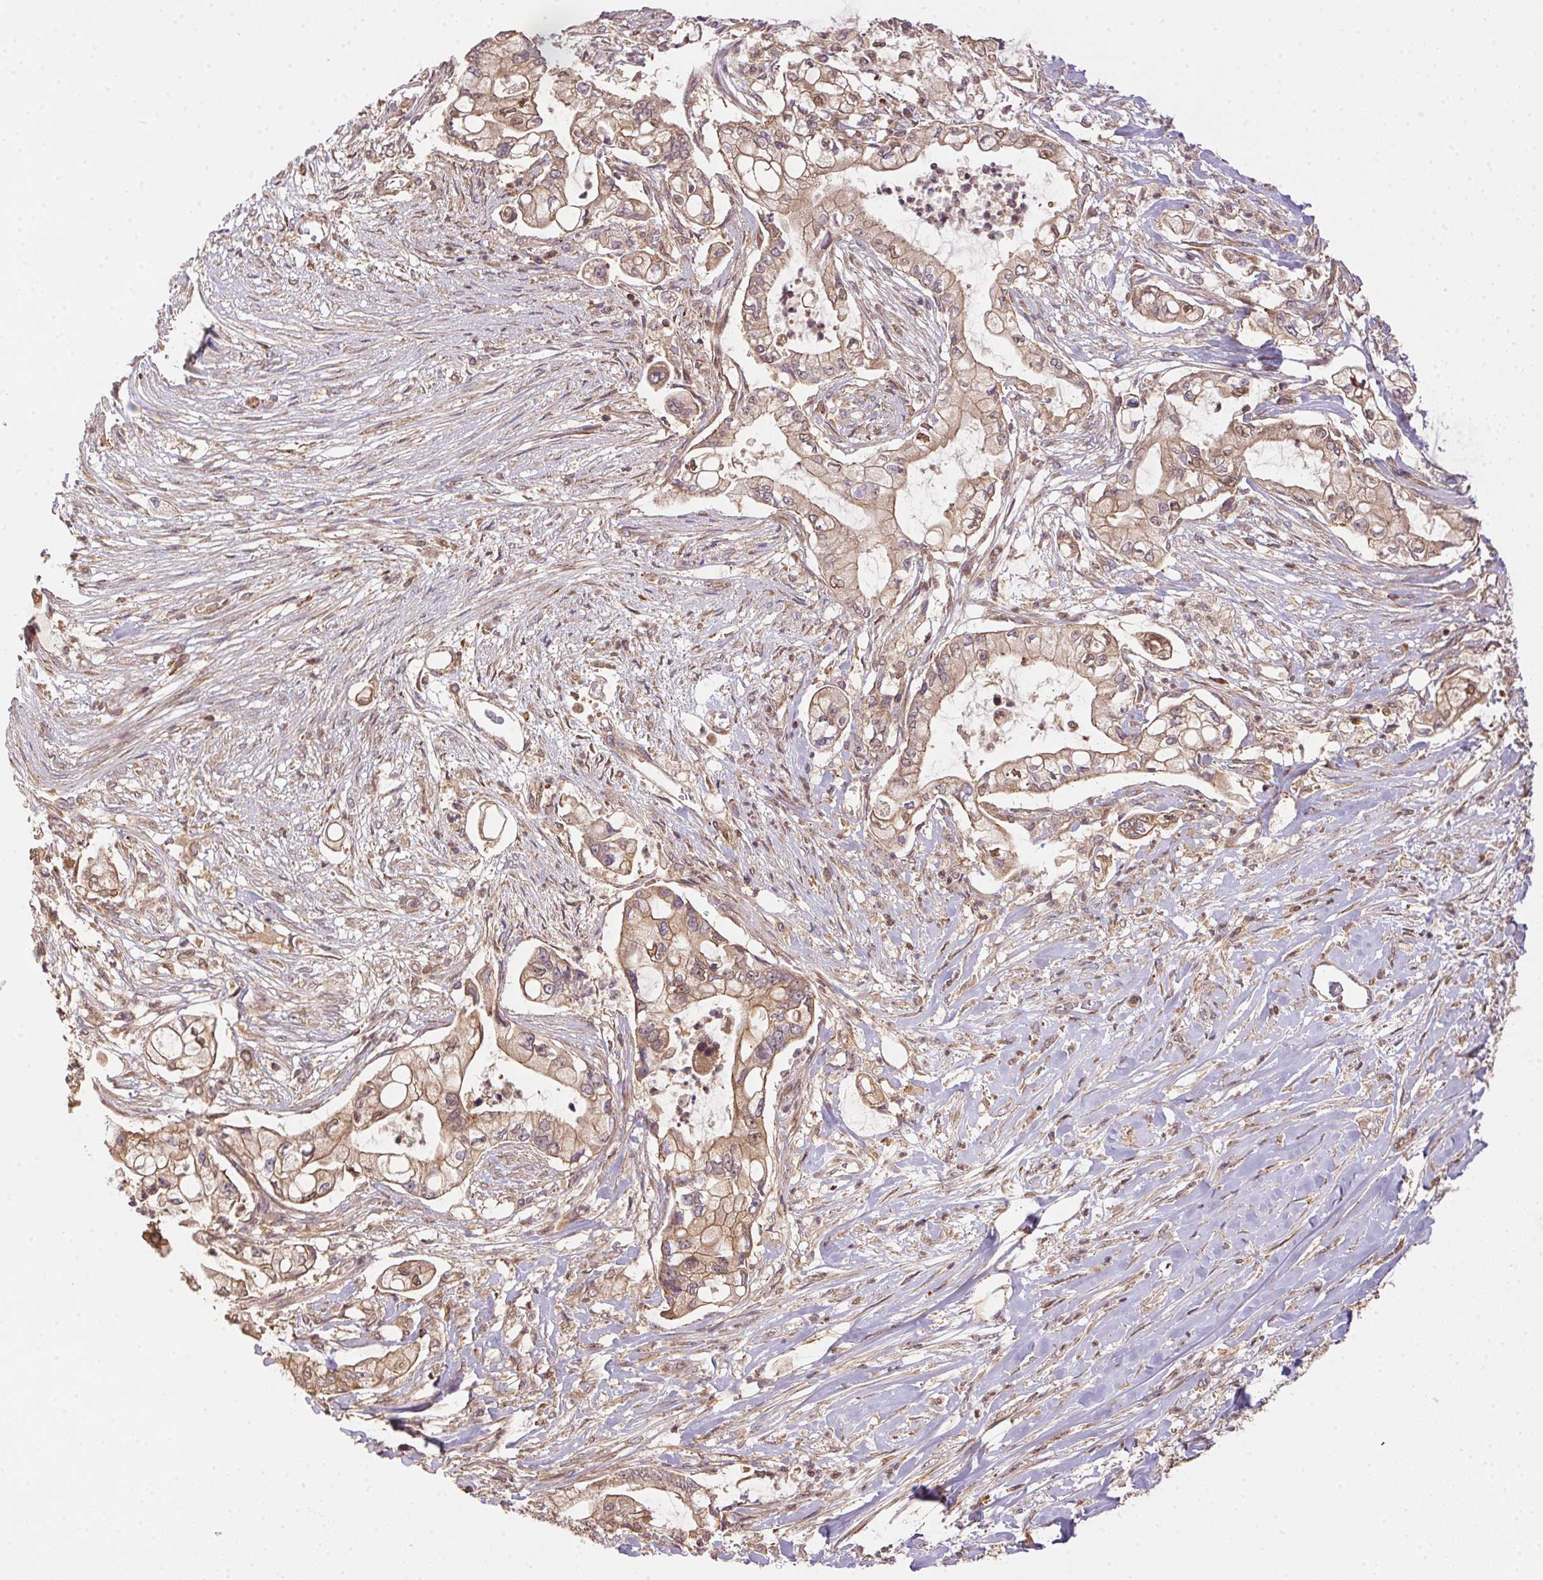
{"staining": {"intensity": "weak", "quantity": ">75%", "location": "cytoplasmic/membranous,nuclear"}, "tissue": "pancreatic cancer", "cell_type": "Tumor cells", "image_type": "cancer", "snomed": [{"axis": "morphology", "description": "Adenocarcinoma, NOS"}, {"axis": "topography", "description": "Pancreas"}], "caption": "The image reveals immunohistochemical staining of adenocarcinoma (pancreatic). There is weak cytoplasmic/membranous and nuclear expression is seen in approximately >75% of tumor cells.", "gene": "MEX3D", "patient": {"sex": "female", "age": 69}}